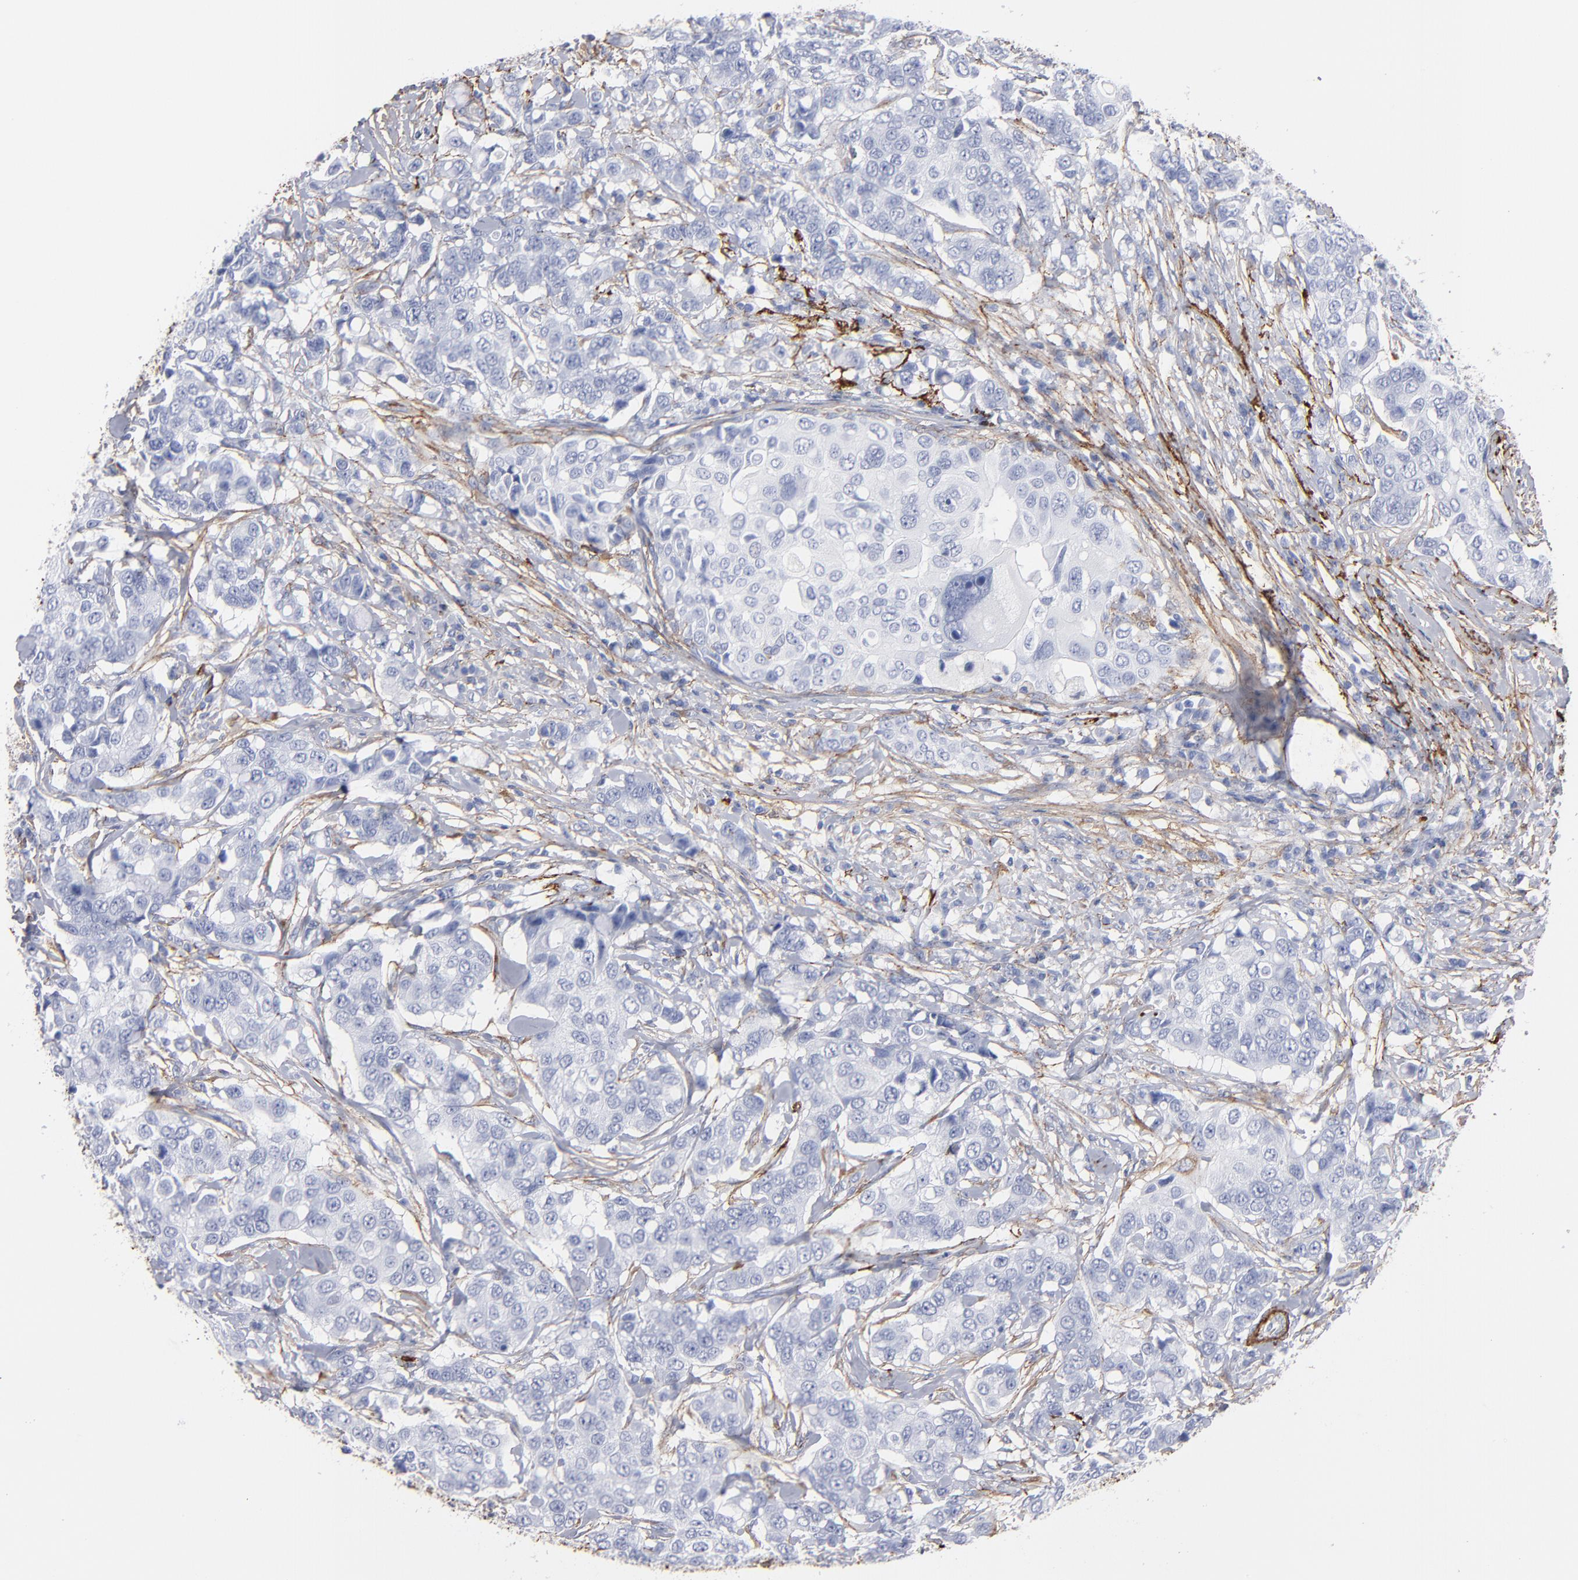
{"staining": {"intensity": "negative", "quantity": "none", "location": "none"}, "tissue": "breast cancer", "cell_type": "Tumor cells", "image_type": "cancer", "snomed": [{"axis": "morphology", "description": "Duct carcinoma"}, {"axis": "topography", "description": "Breast"}], "caption": "Immunohistochemistry of breast cancer exhibits no staining in tumor cells. Brightfield microscopy of immunohistochemistry (IHC) stained with DAB (3,3'-diaminobenzidine) (brown) and hematoxylin (blue), captured at high magnification.", "gene": "EMILIN1", "patient": {"sex": "female", "age": 27}}